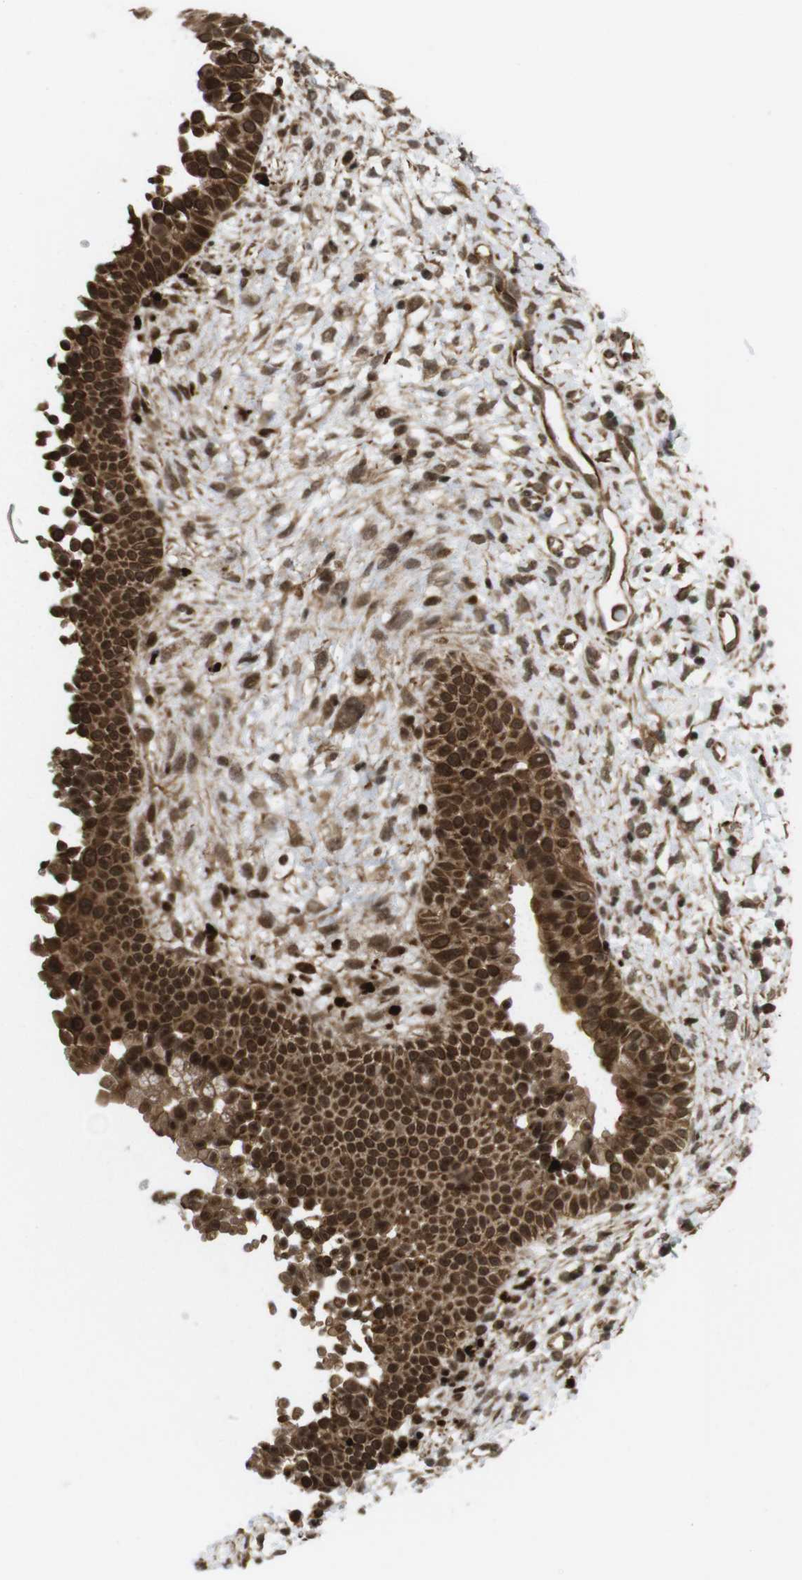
{"staining": {"intensity": "strong", "quantity": ">75%", "location": "cytoplasmic/membranous,nuclear"}, "tissue": "nasopharynx", "cell_type": "Respiratory epithelial cells", "image_type": "normal", "snomed": [{"axis": "morphology", "description": "Normal tissue, NOS"}, {"axis": "topography", "description": "Nasopharynx"}], "caption": "Protein analysis of normal nasopharynx reveals strong cytoplasmic/membranous,nuclear staining in about >75% of respiratory epithelial cells.", "gene": "SP2", "patient": {"sex": "male", "age": 22}}